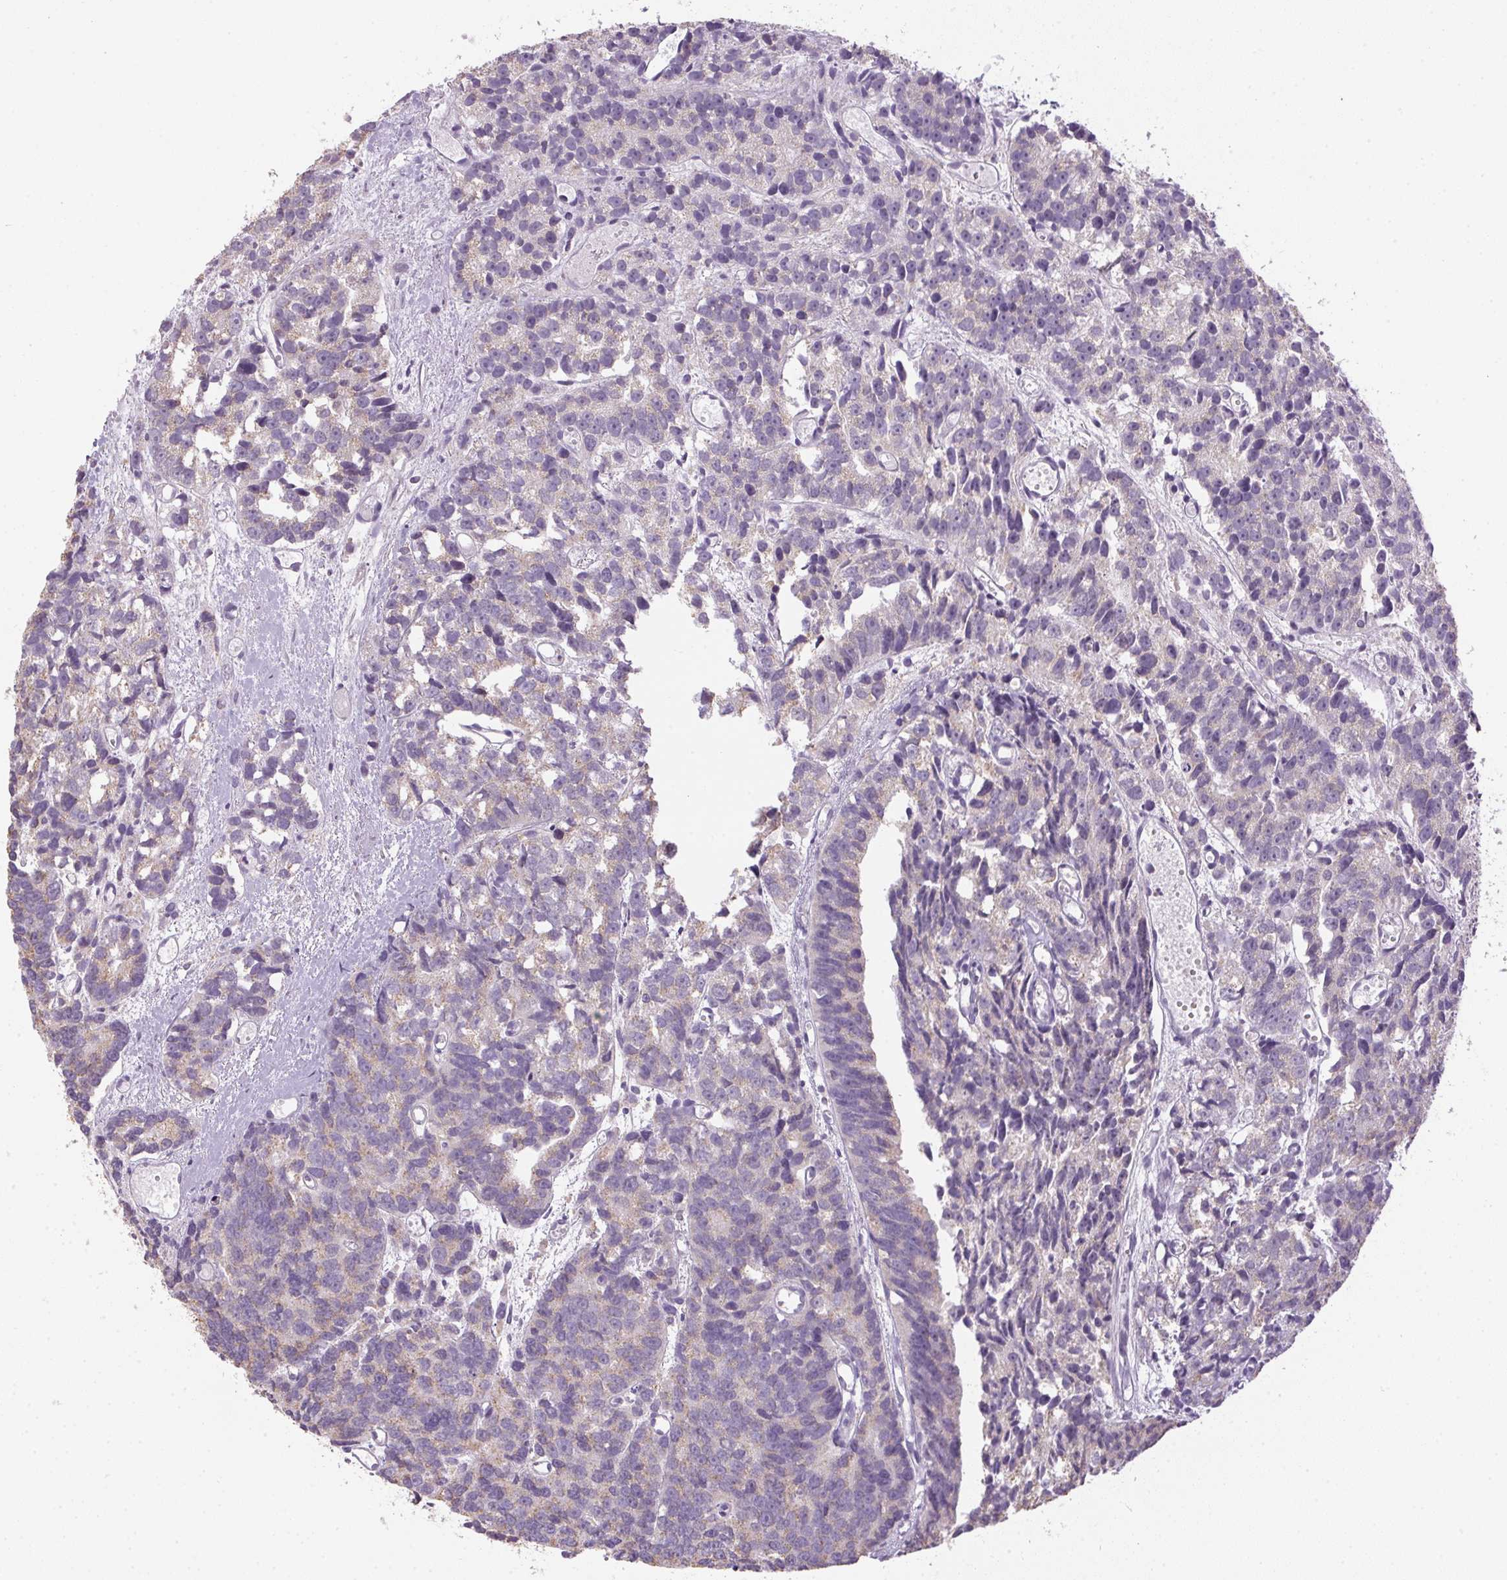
{"staining": {"intensity": "negative", "quantity": "none", "location": "none"}, "tissue": "prostate cancer", "cell_type": "Tumor cells", "image_type": "cancer", "snomed": [{"axis": "morphology", "description": "Adenocarcinoma, High grade"}, {"axis": "topography", "description": "Prostate"}], "caption": "DAB (3,3'-diaminobenzidine) immunohistochemical staining of human prostate adenocarcinoma (high-grade) displays no significant positivity in tumor cells.", "gene": "SPACA9", "patient": {"sex": "male", "age": 77}}